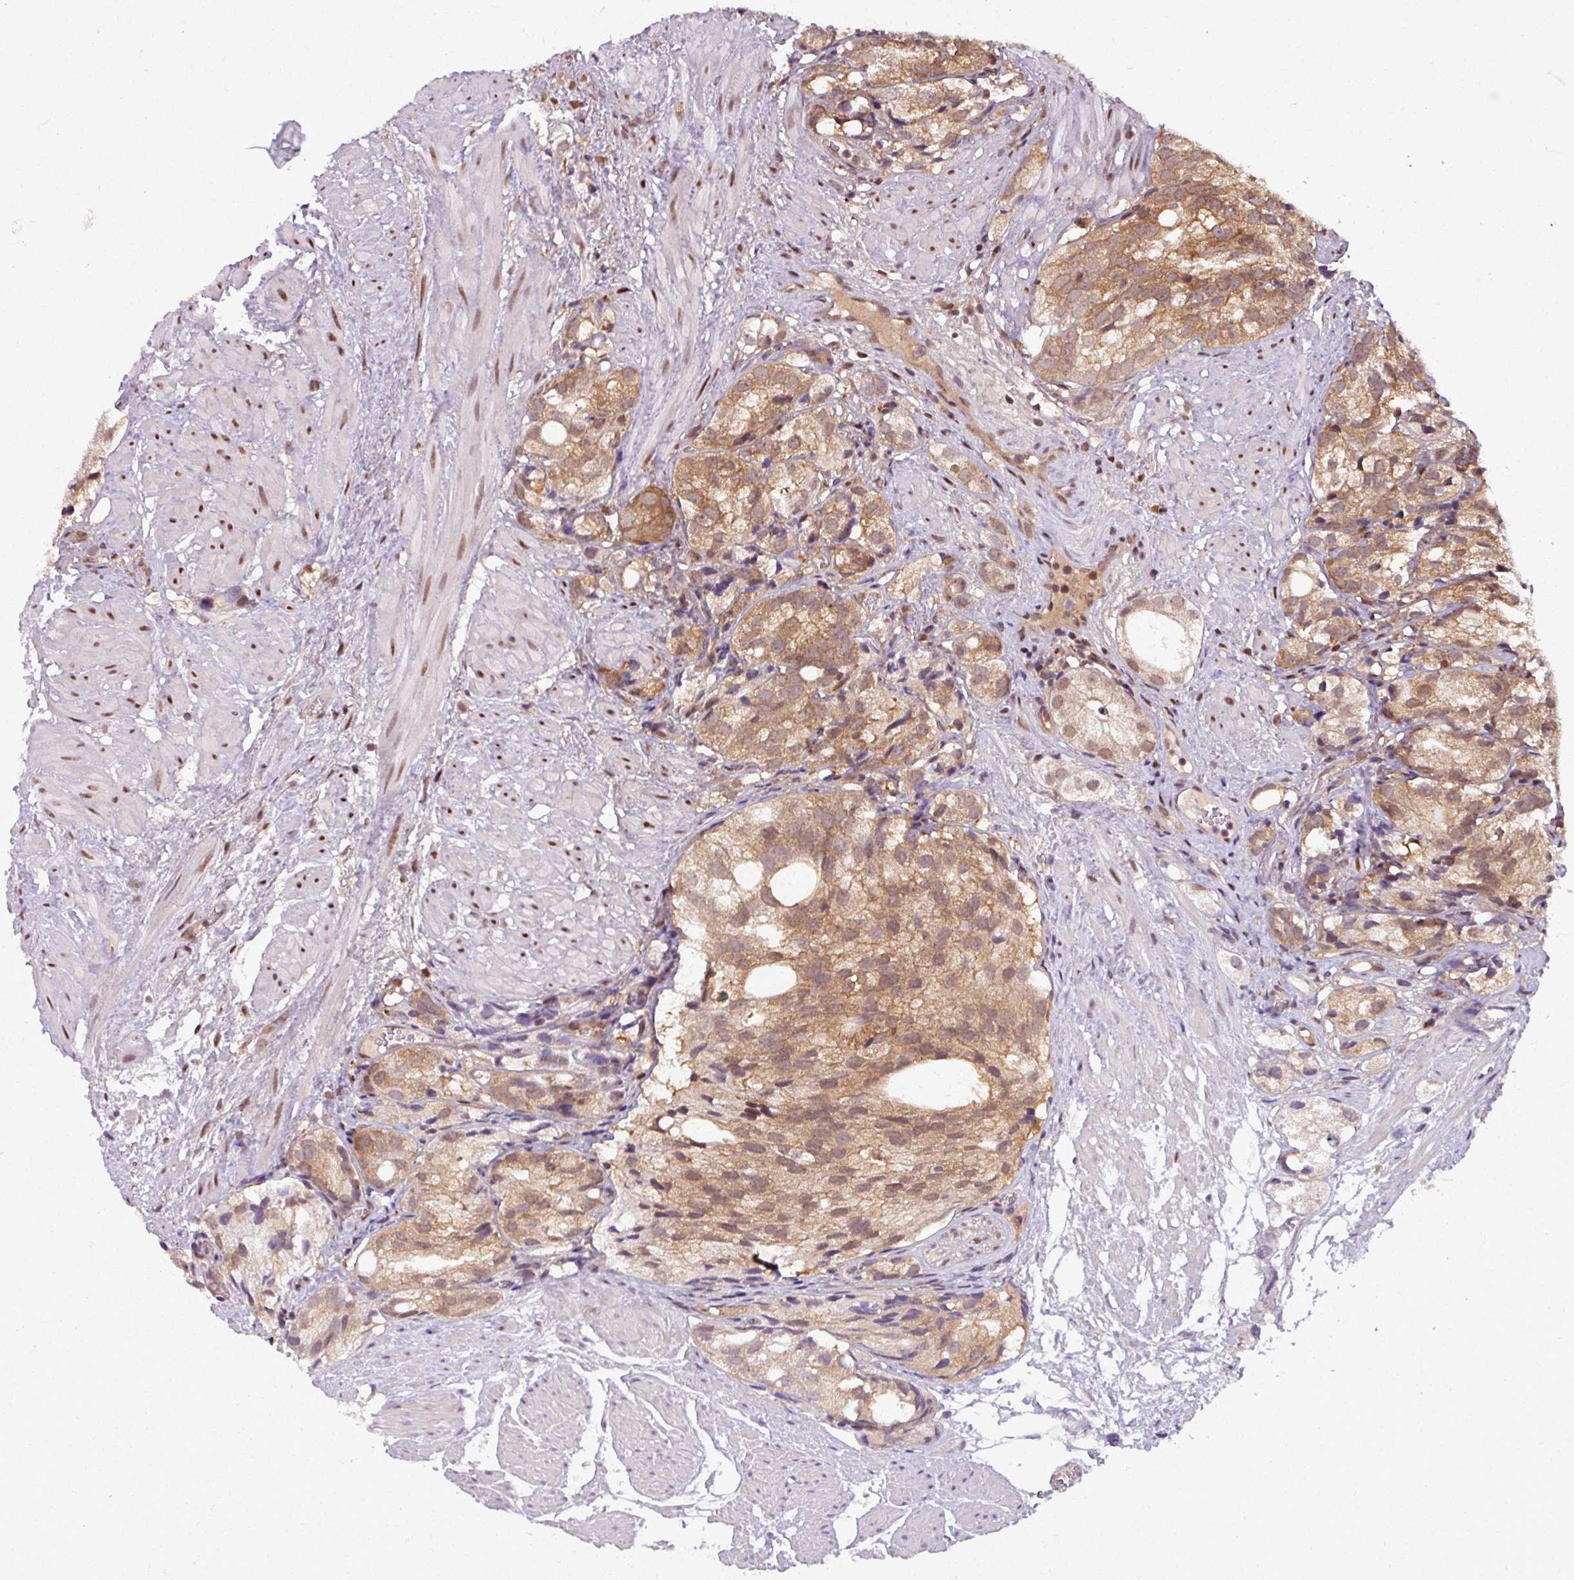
{"staining": {"intensity": "moderate", "quantity": "25%-75%", "location": "cytoplasmic/membranous"}, "tissue": "prostate cancer", "cell_type": "Tumor cells", "image_type": "cancer", "snomed": [{"axis": "morphology", "description": "Adenocarcinoma, High grade"}, {"axis": "topography", "description": "Prostate"}], "caption": "The immunohistochemical stain highlights moderate cytoplasmic/membranous expression in tumor cells of adenocarcinoma (high-grade) (prostate) tissue. The protein is stained brown, and the nuclei are stained in blue (DAB (3,3'-diaminobenzidine) IHC with brightfield microscopy, high magnification).", "gene": "KCTD11", "patient": {"sex": "male", "age": 82}}